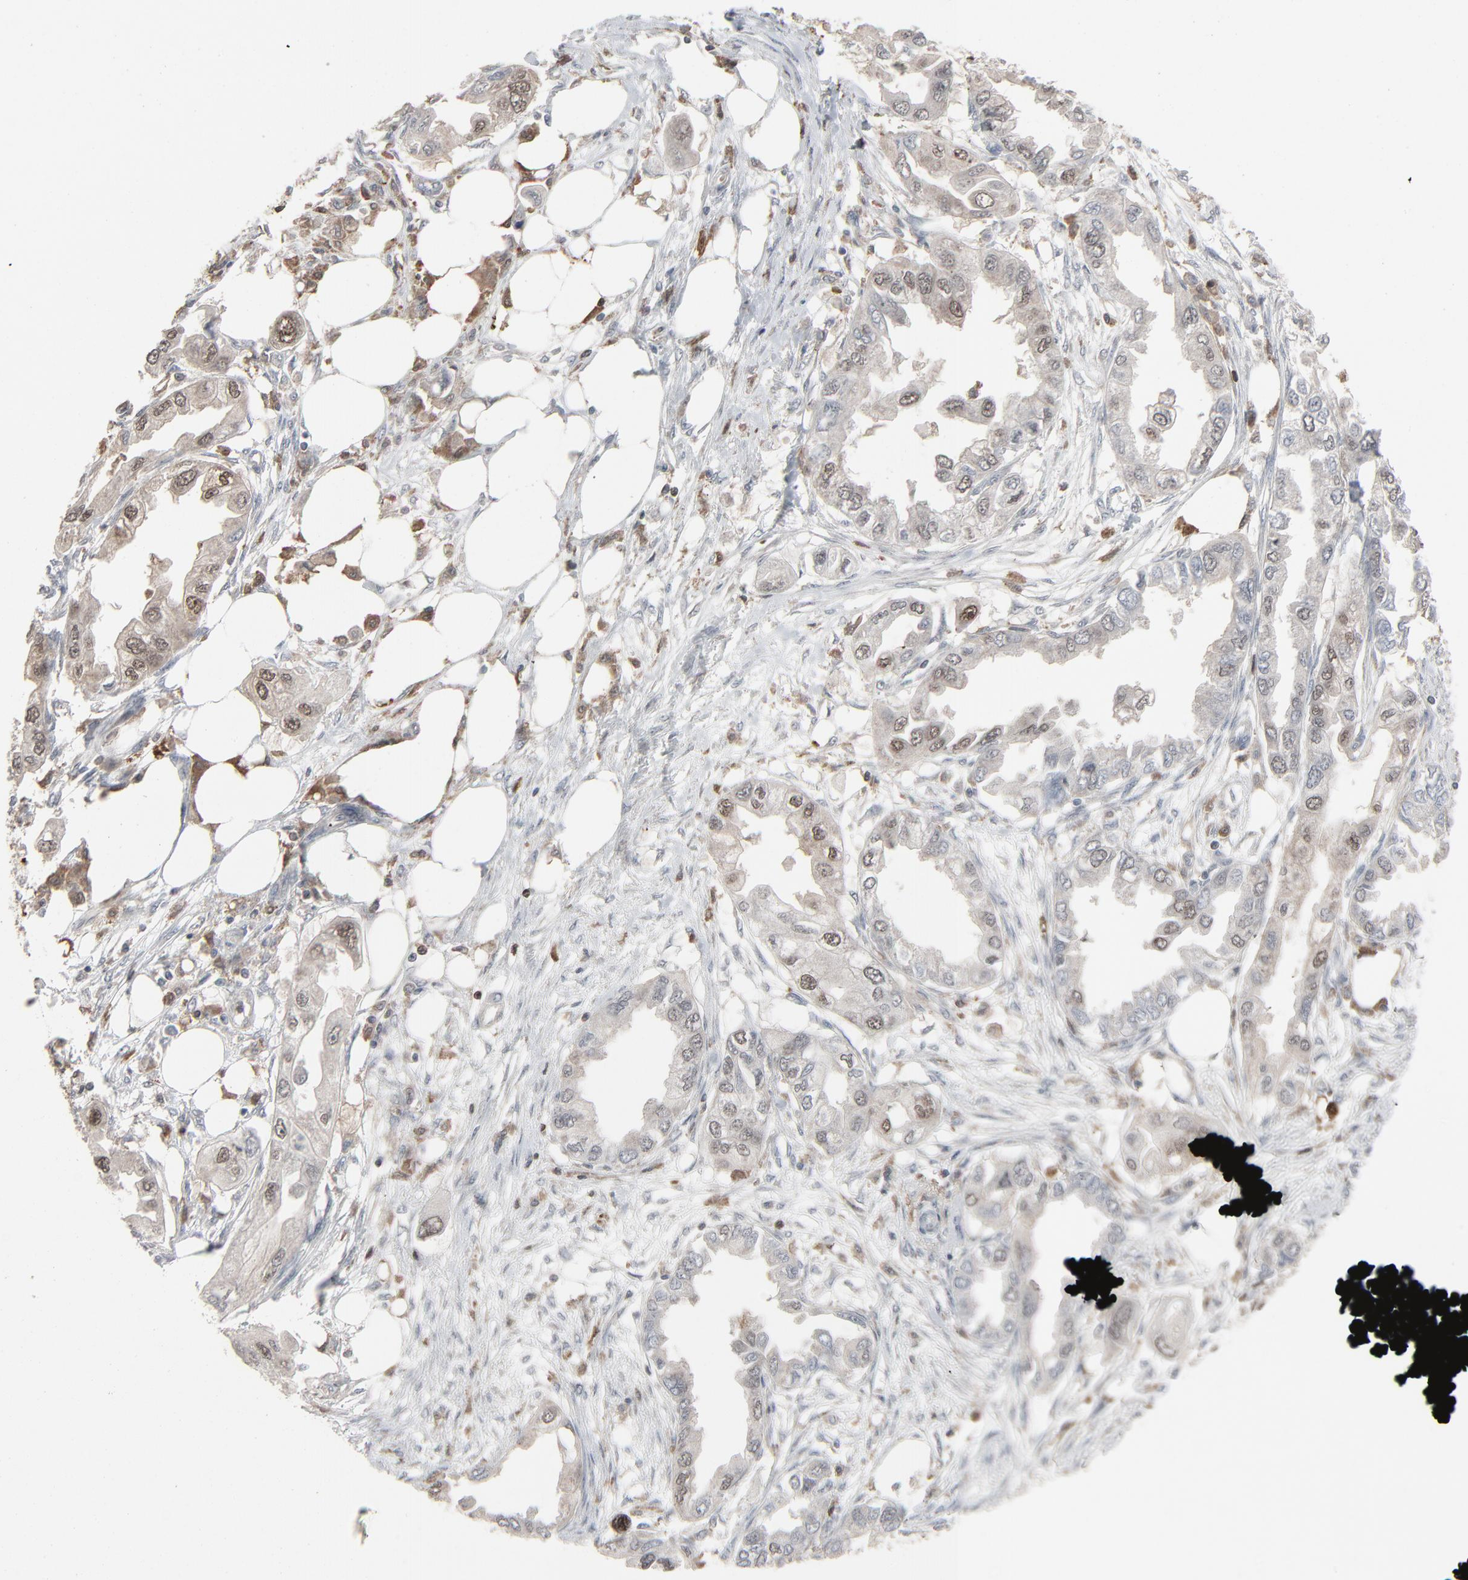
{"staining": {"intensity": "moderate", "quantity": "<25%", "location": "nuclear"}, "tissue": "endometrial cancer", "cell_type": "Tumor cells", "image_type": "cancer", "snomed": [{"axis": "morphology", "description": "Adenocarcinoma, NOS"}, {"axis": "topography", "description": "Endometrium"}], "caption": "Immunohistochemical staining of endometrial adenocarcinoma exhibits low levels of moderate nuclear staining in approximately <25% of tumor cells.", "gene": "DOCK8", "patient": {"sex": "female", "age": 67}}